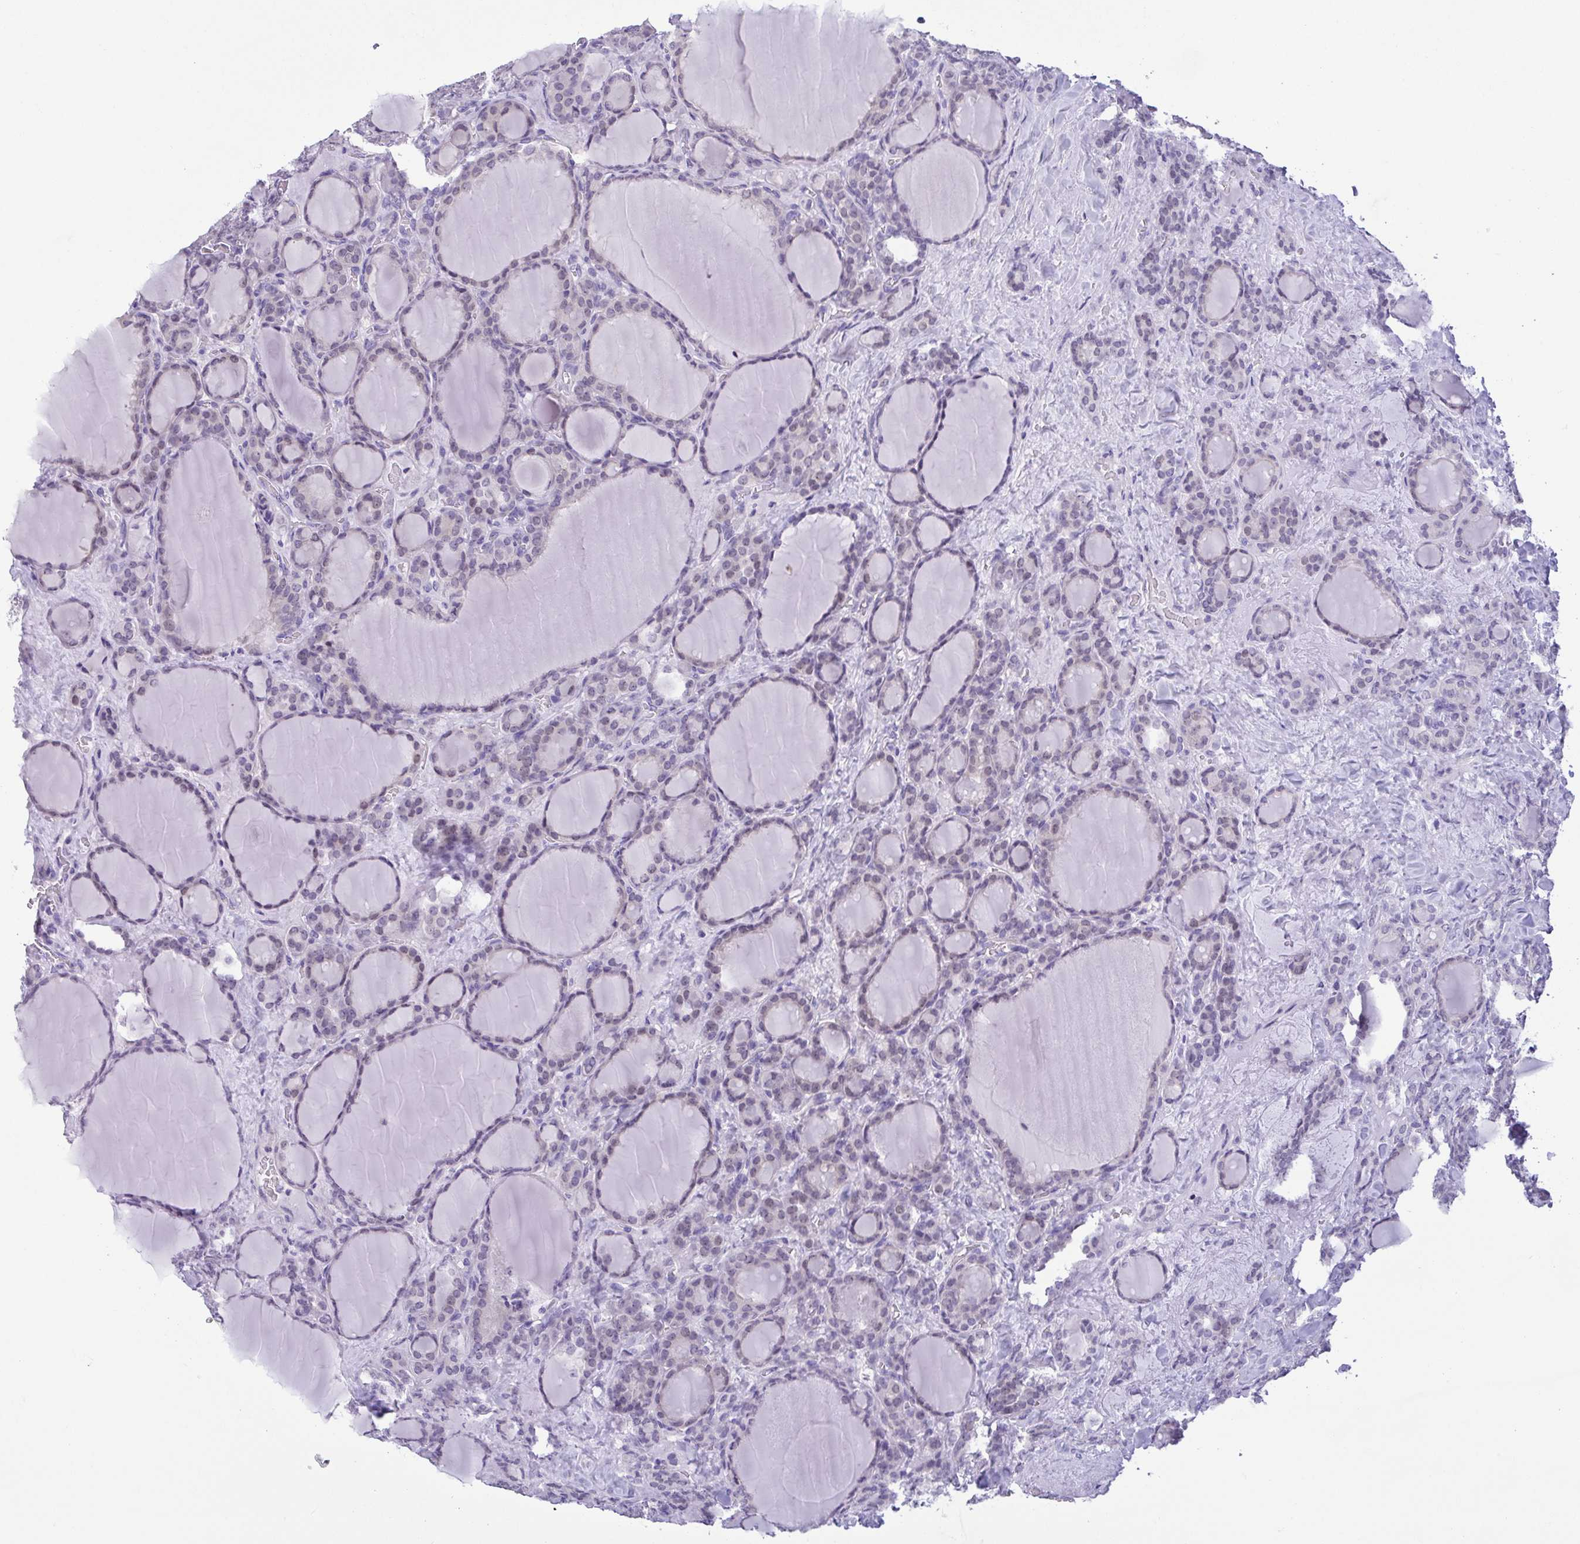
{"staining": {"intensity": "negative", "quantity": "none", "location": "none"}, "tissue": "thyroid cancer", "cell_type": "Tumor cells", "image_type": "cancer", "snomed": [{"axis": "morphology", "description": "Normal tissue, NOS"}, {"axis": "morphology", "description": "Follicular adenoma carcinoma, NOS"}, {"axis": "topography", "description": "Thyroid gland"}], "caption": "This is an IHC histopathology image of human thyroid cancer (follicular adenoma carcinoma). There is no expression in tumor cells.", "gene": "MYL7", "patient": {"sex": "female", "age": 31}}